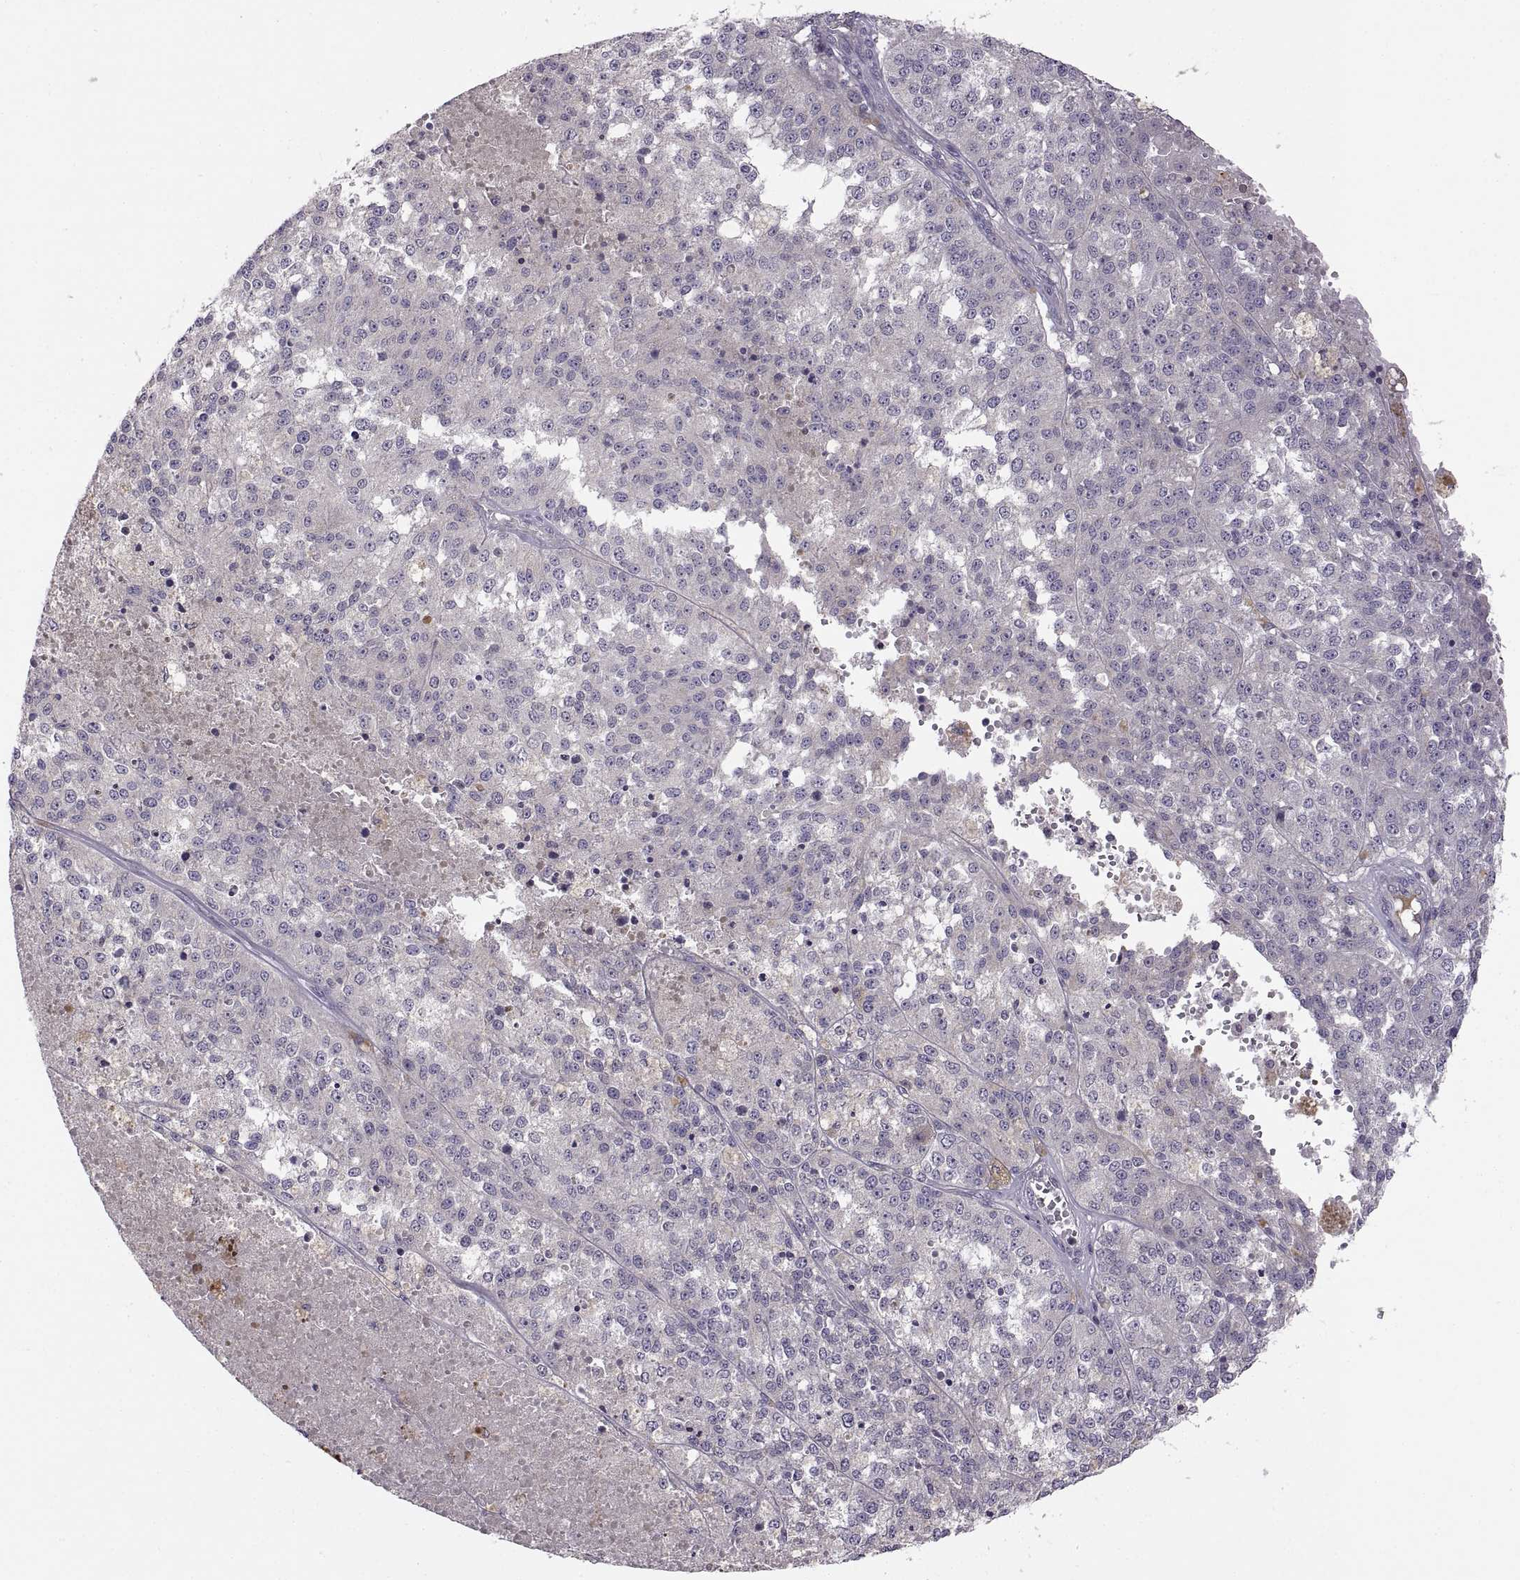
{"staining": {"intensity": "negative", "quantity": "none", "location": "none"}, "tissue": "melanoma", "cell_type": "Tumor cells", "image_type": "cancer", "snomed": [{"axis": "morphology", "description": "Malignant melanoma, Metastatic site"}, {"axis": "topography", "description": "Lymph node"}], "caption": "DAB immunohistochemical staining of malignant melanoma (metastatic site) displays no significant staining in tumor cells.", "gene": "ACSBG2", "patient": {"sex": "female", "age": 64}}